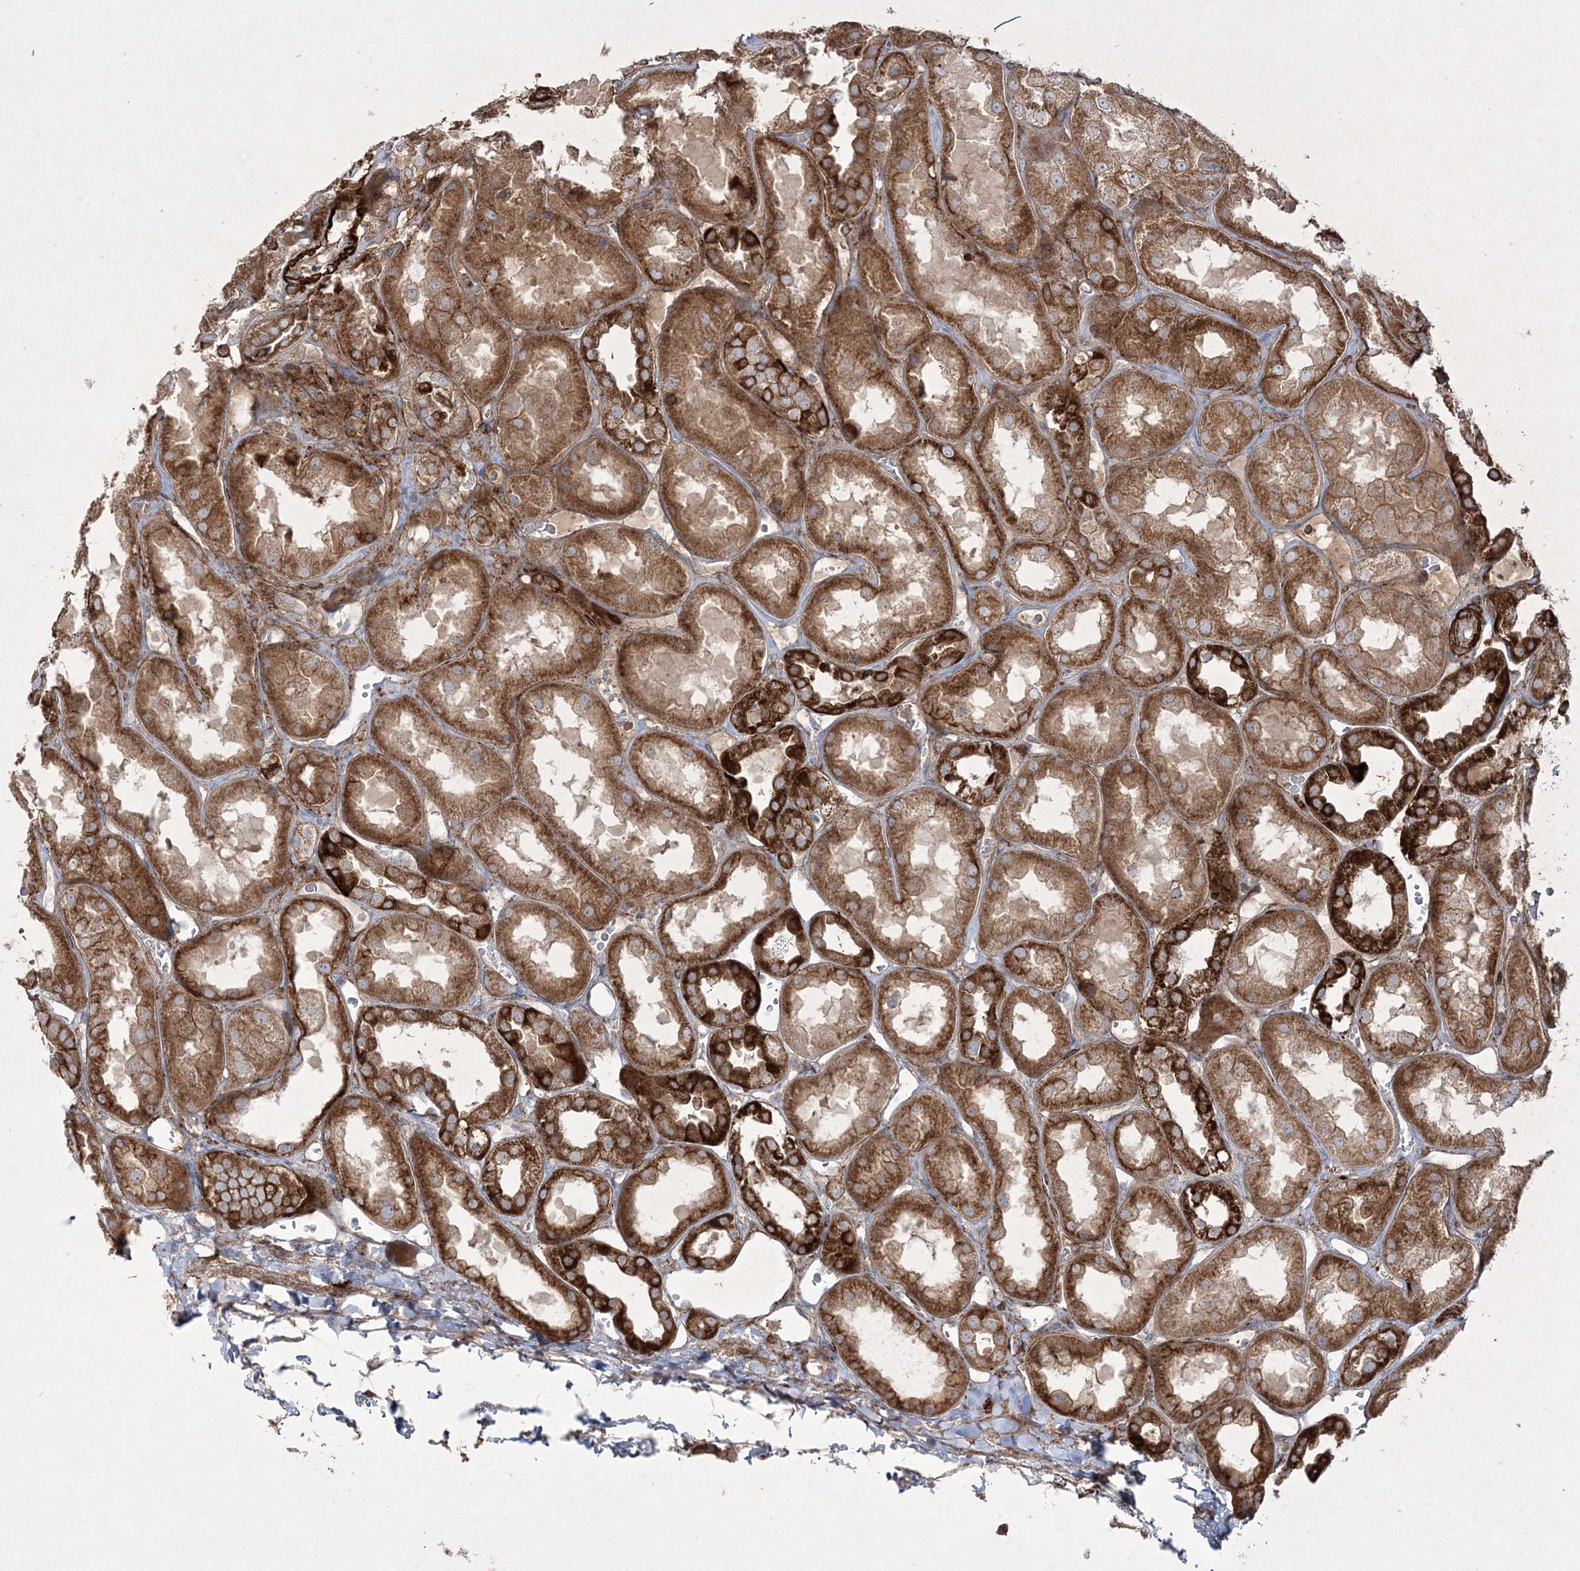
{"staining": {"intensity": "strong", "quantity": "25%-75%", "location": "cytoplasmic/membranous"}, "tissue": "kidney", "cell_type": "Cells in glomeruli", "image_type": "normal", "snomed": [{"axis": "morphology", "description": "Normal tissue, NOS"}, {"axis": "topography", "description": "Kidney"}], "caption": "Immunohistochemistry micrograph of benign kidney stained for a protein (brown), which reveals high levels of strong cytoplasmic/membranous staining in about 25%-75% of cells in glomeruli.", "gene": "RICTOR", "patient": {"sex": "male", "age": 70}}